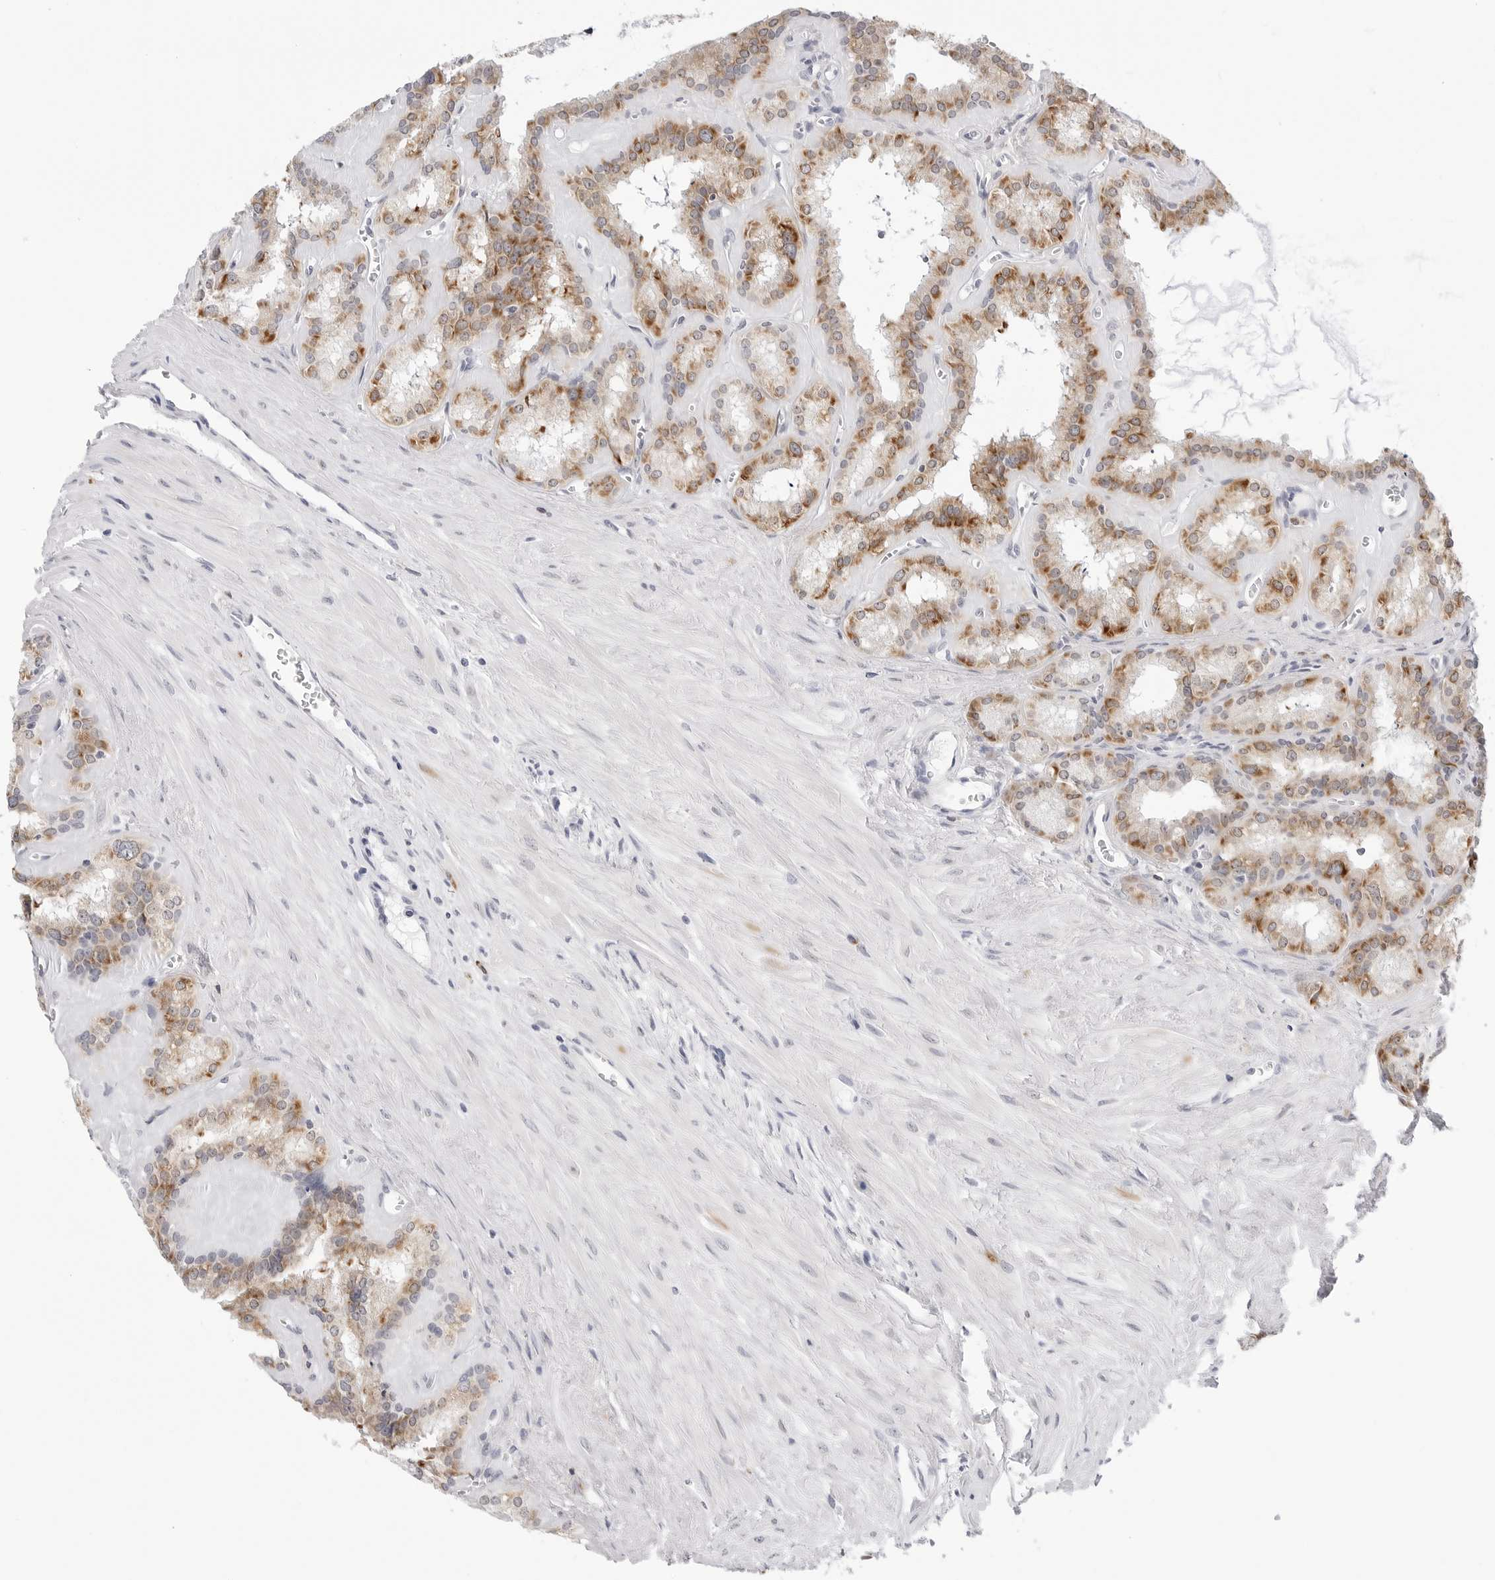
{"staining": {"intensity": "moderate", "quantity": ">75%", "location": "cytoplasmic/membranous"}, "tissue": "seminal vesicle", "cell_type": "Glandular cells", "image_type": "normal", "snomed": [{"axis": "morphology", "description": "Normal tissue, NOS"}, {"axis": "topography", "description": "Prostate"}, {"axis": "topography", "description": "Seminal veicle"}], "caption": "Moderate cytoplasmic/membranous positivity for a protein is present in about >75% of glandular cells of unremarkable seminal vesicle using IHC.", "gene": "RPN1", "patient": {"sex": "male", "age": 59}}